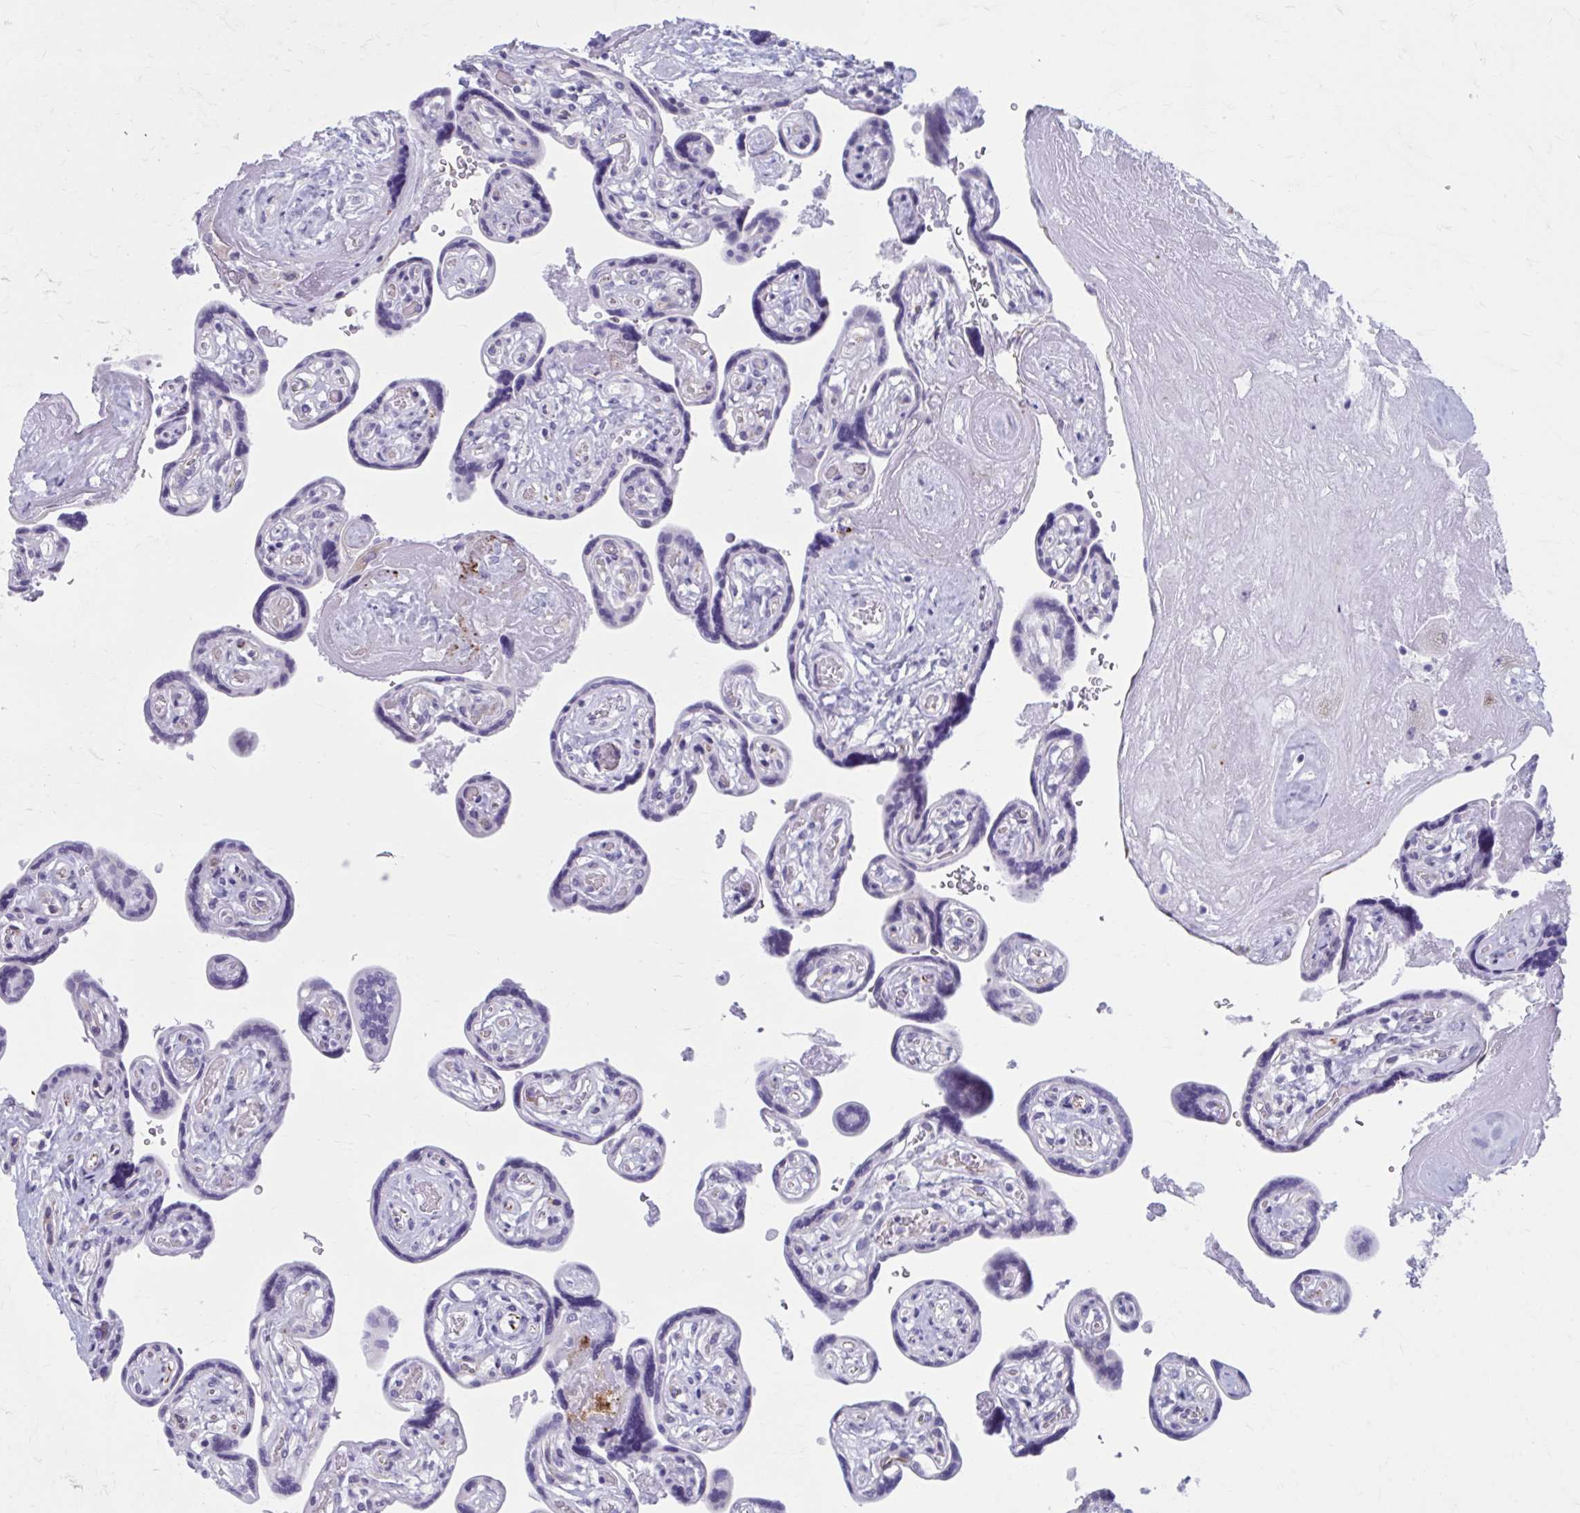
{"staining": {"intensity": "negative", "quantity": "none", "location": "none"}, "tissue": "placenta", "cell_type": "Decidual cells", "image_type": "normal", "snomed": [{"axis": "morphology", "description": "Normal tissue, NOS"}, {"axis": "topography", "description": "Placenta"}], "caption": "Decidual cells are negative for brown protein staining in normal placenta. (DAB immunohistochemistry (IHC) with hematoxylin counter stain).", "gene": "CCDC105", "patient": {"sex": "female", "age": 32}}